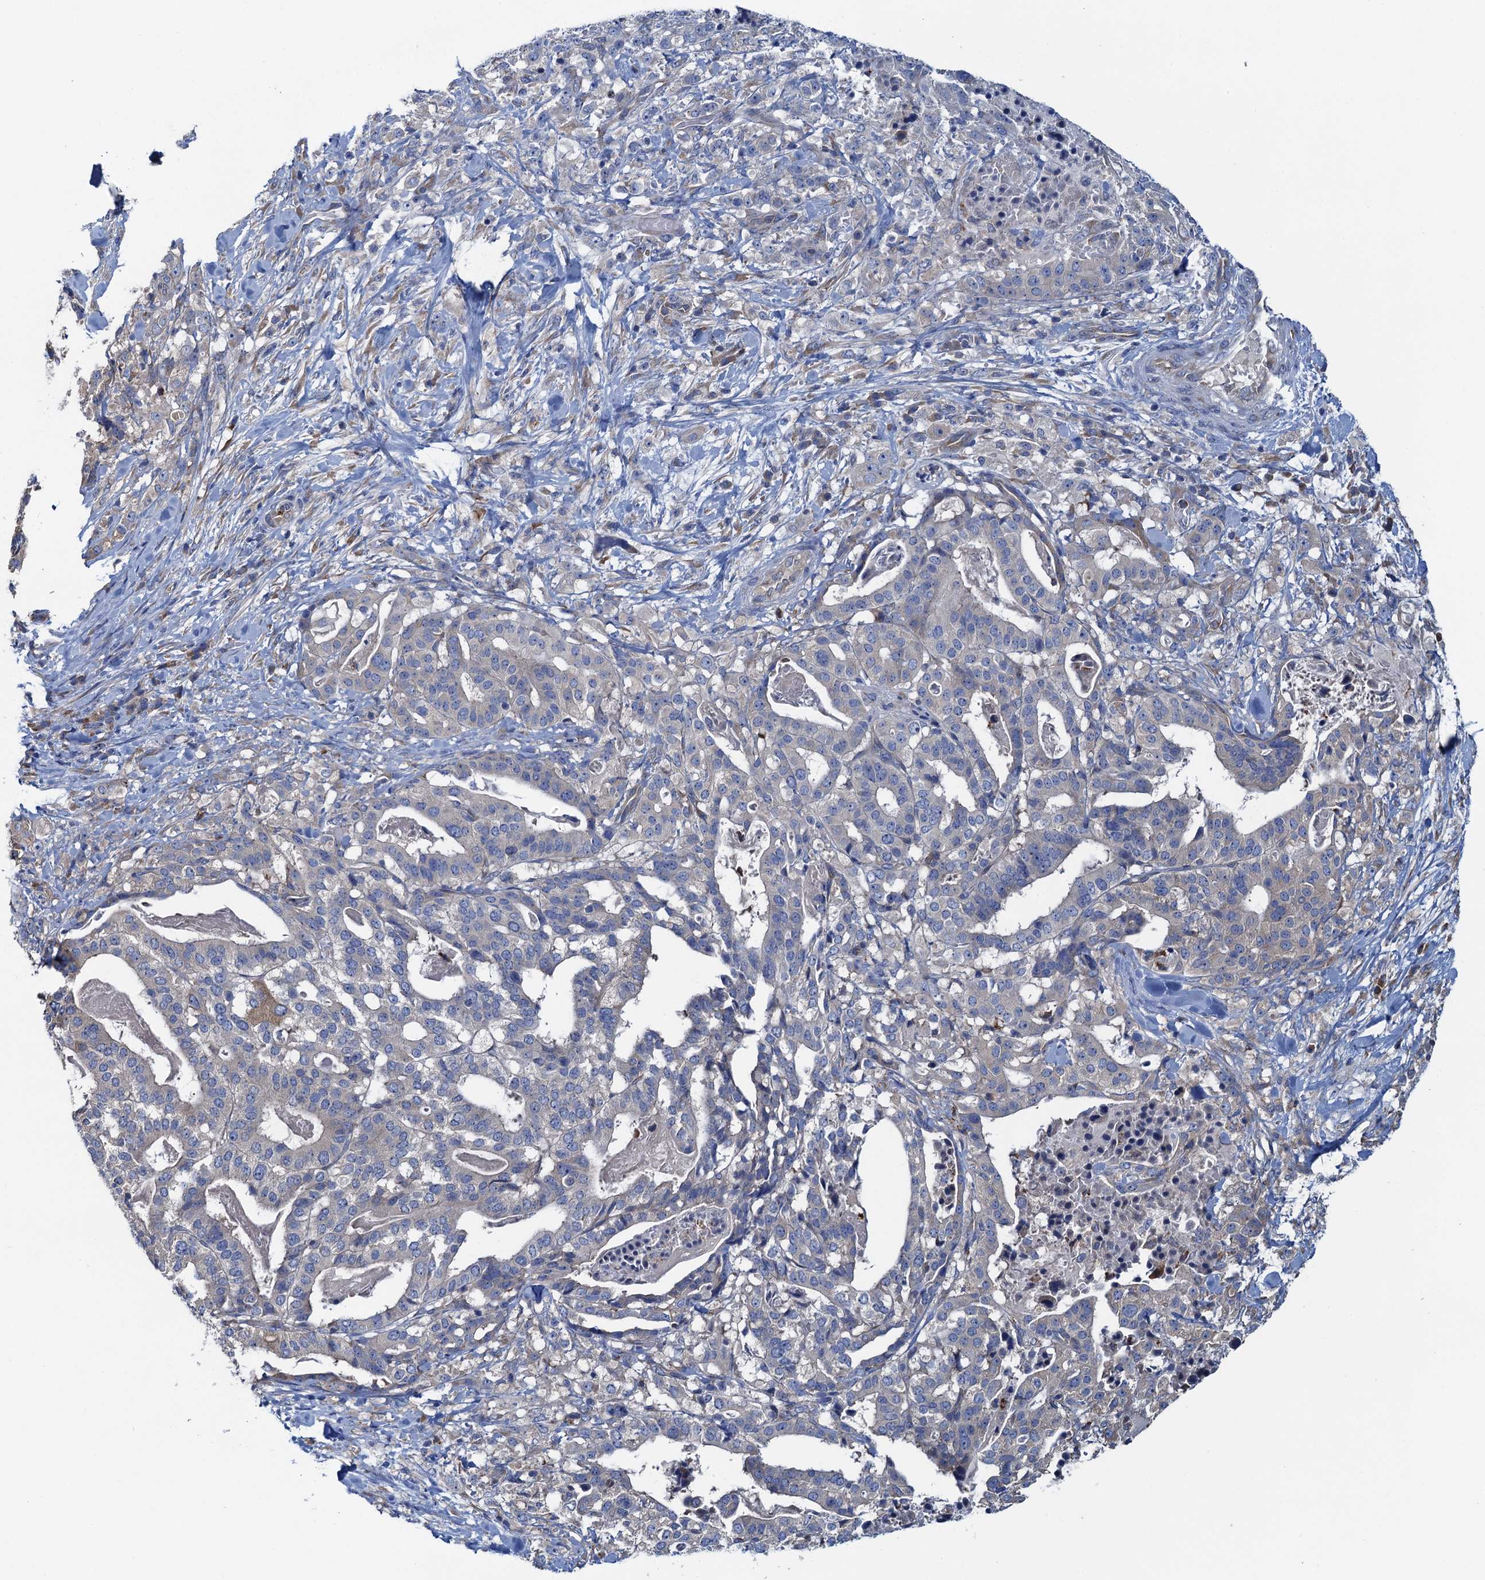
{"staining": {"intensity": "negative", "quantity": "none", "location": "none"}, "tissue": "stomach cancer", "cell_type": "Tumor cells", "image_type": "cancer", "snomed": [{"axis": "morphology", "description": "Adenocarcinoma, NOS"}, {"axis": "topography", "description": "Stomach"}], "caption": "IHC of adenocarcinoma (stomach) reveals no staining in tumor cells.", "gene": "ADCY9", "patient": {"sex": "male", "age": 48}}